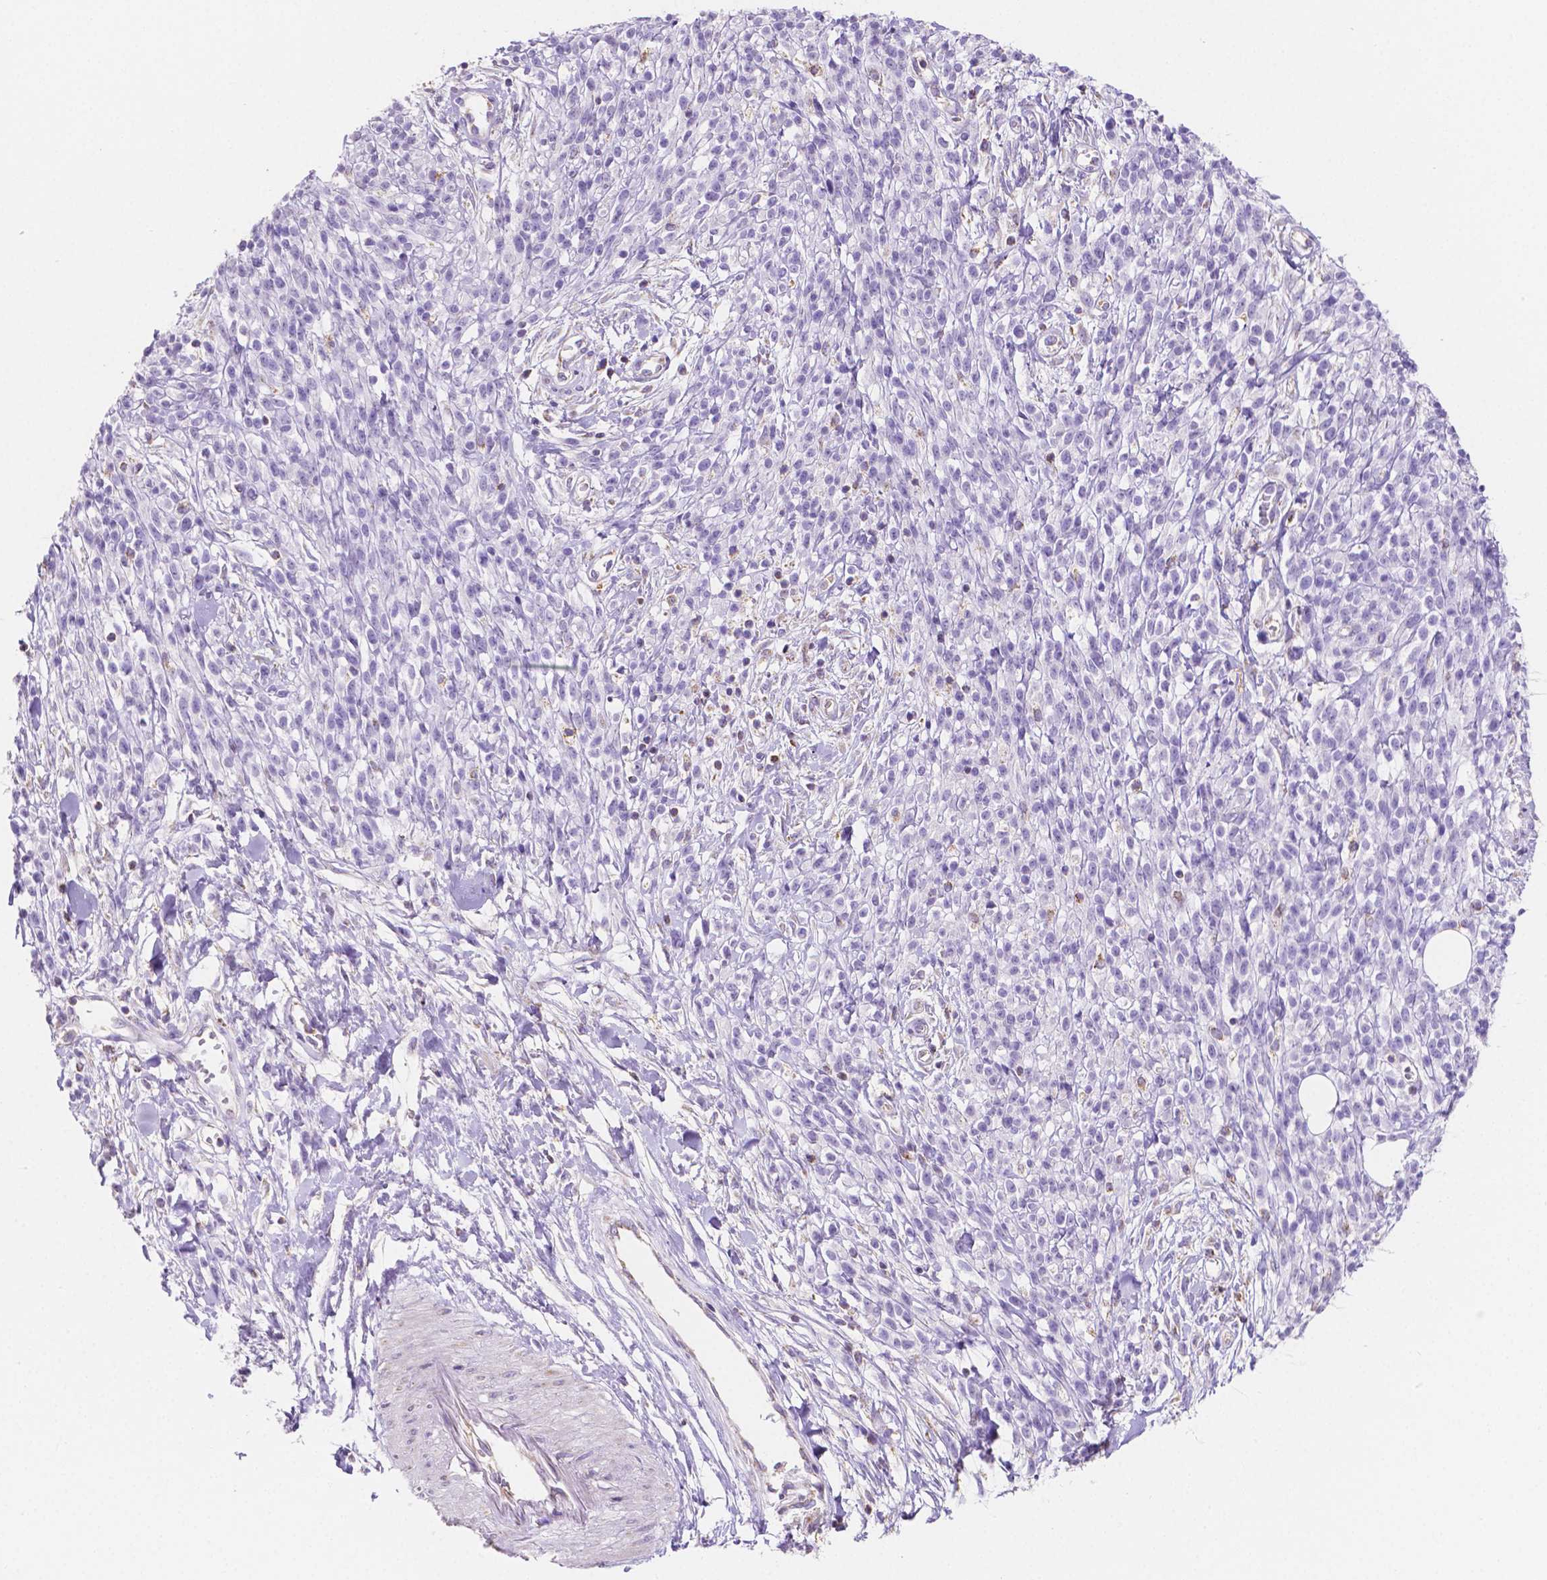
{"staining": {"intensity": "negative", "quantity": "none", "location": "none"}, "tissue": "melanoma", "cell_type": "Tumor cells", "image_type": "cancer", "snomed": [{"axis": "morphology", "description": "Malignant melanoma, NOS"}, {"axis": "topography", "description": "Skin"}, {"axis": "topography", "description": "Skin of trunk"}], "caption": "Immunohistochemistry (IHC) histopathology image of neoplastic tissue: human malignant melanoma stained with DAB reveals no significant protein staining in tumor cells.", "gene": "TMEM130", "patient": {"sex": "male", "age": 74}}